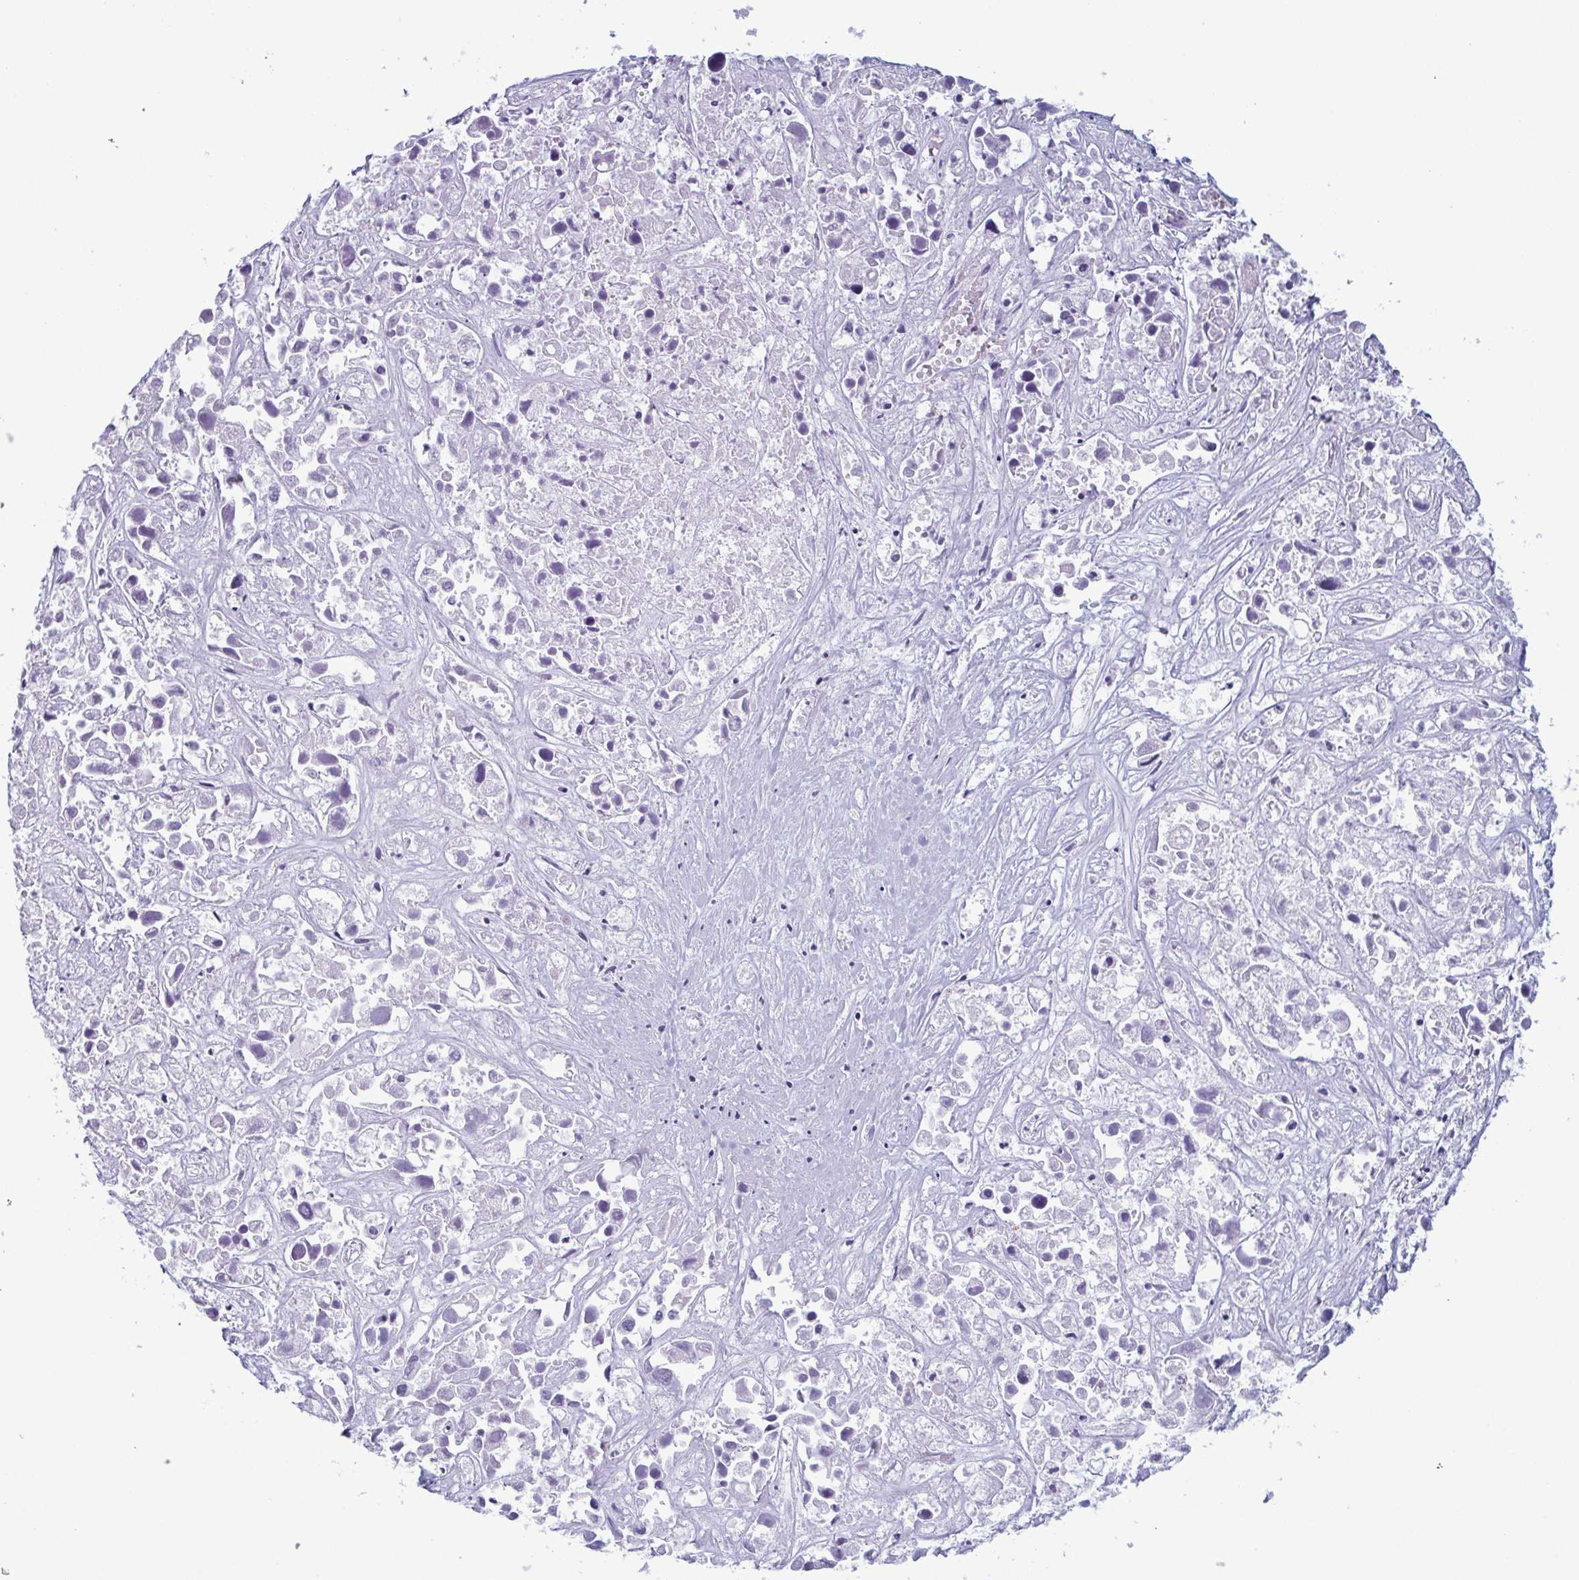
{"staining": {"intensity": "negative", "quantity": "none", "location": "none"}, "tissue": "liver cancer", "cell_type": "Tumor cells", "image_type": "cancer", "snomed": [{"axis": "morphology", "description": "Cholangiocarcinoma"}, {"axis": "topography", "description": "Liver"}], "caption": "Liver cancer (cholangiocarcinoma) stained for a protein using immunohistochemistry (IHC) demonstrates no positivity tumor cells.", "gene": "RBM7", "patient": {"sex": "male", "age": 81}}